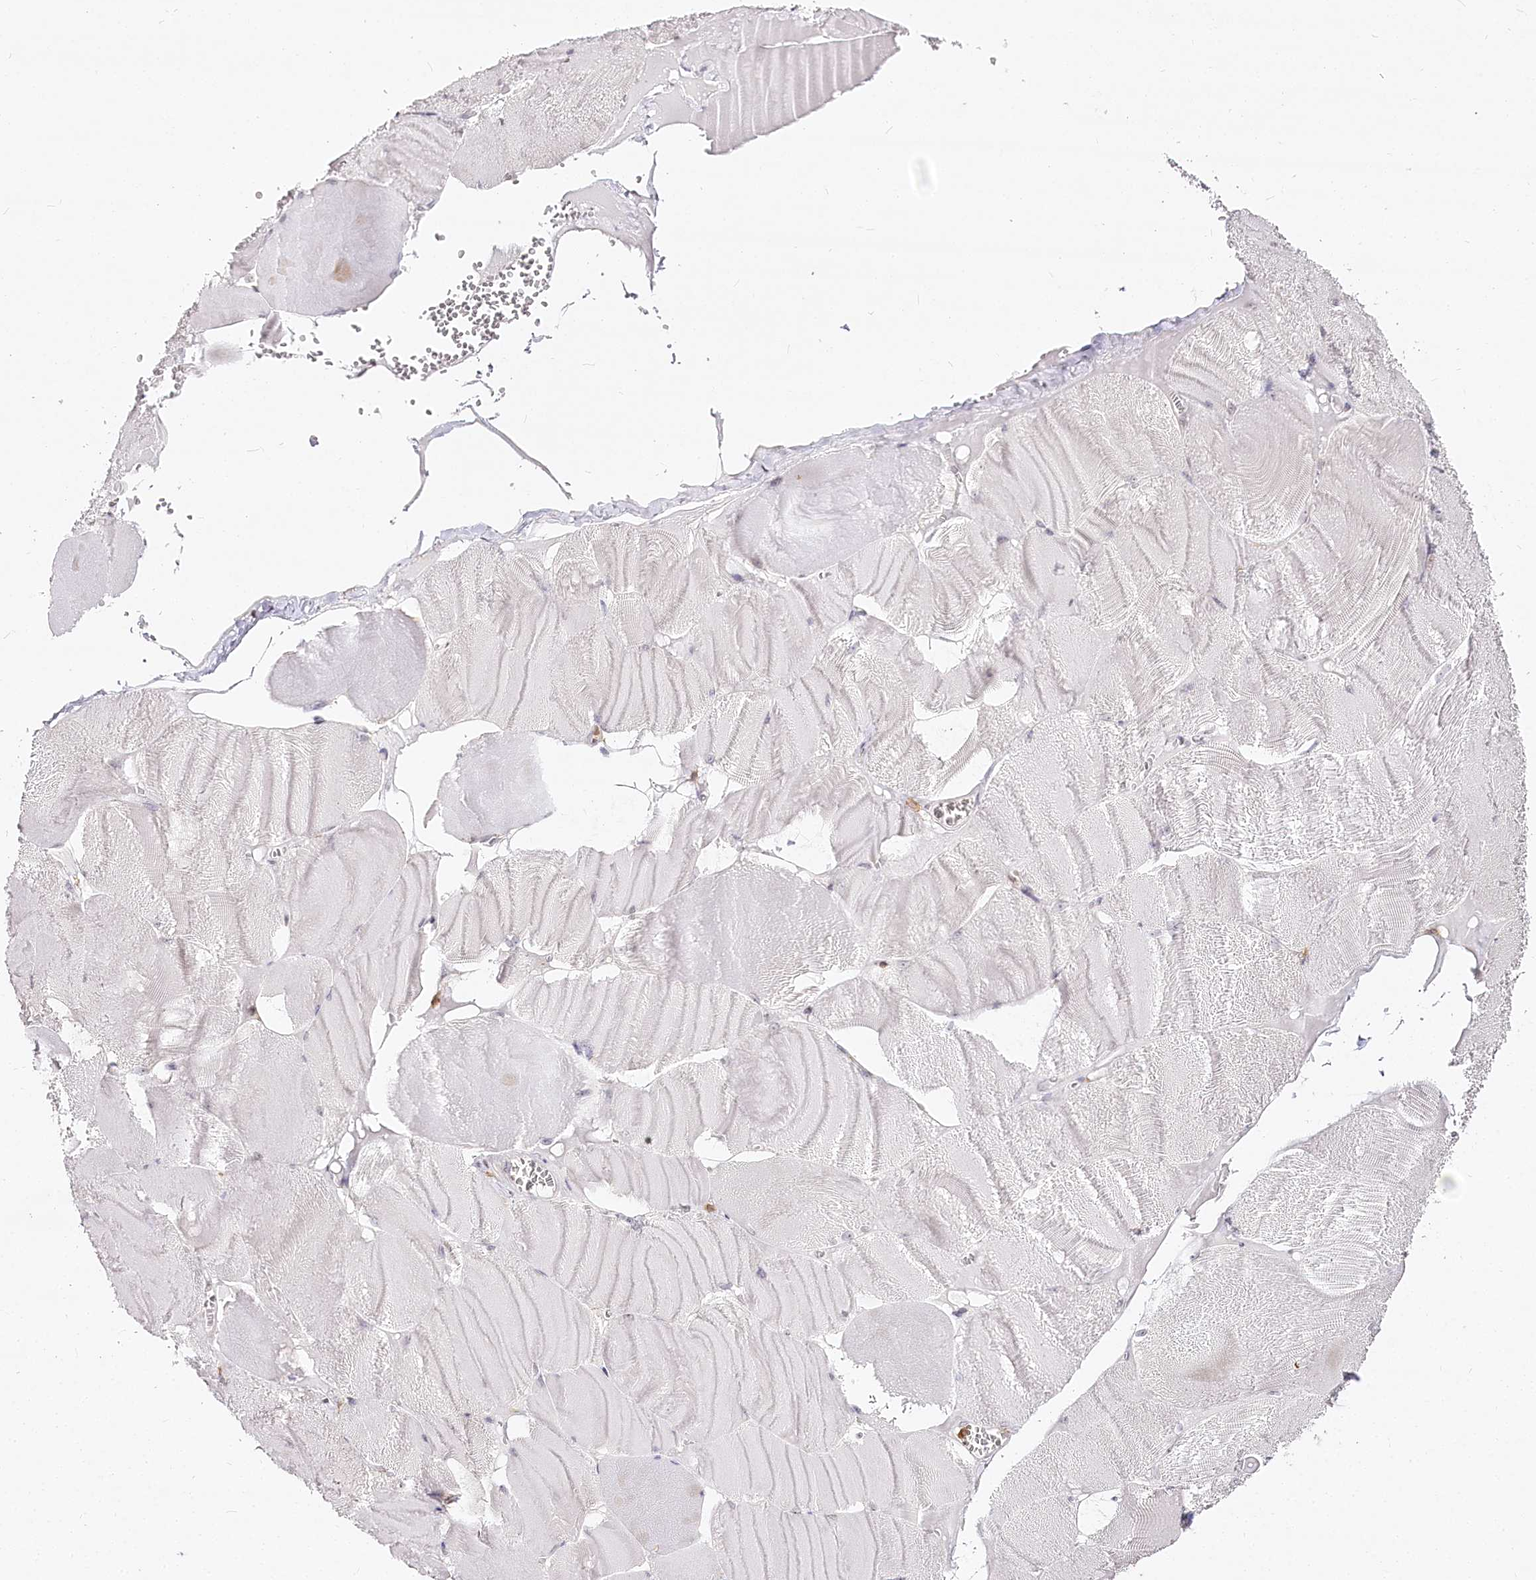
{"staining": {"intensity": "negative", "quantity": "none", "location": "none"}, "tissue": "skeletal muscle", "cell_type": "Myocytes", "image_type": "normal", "snomed": [{"axis": "morphology", "description": "Normal tissue, NOS"}, {"axis": "morphology", "description": "Basal cell carcinoma"}, {"axis": "topography", "description": "Skeletal muscle"}], "caption": "IHC photomicrograph of benign skeletal muscle: human skeletal muscle stained with DAB reveals no significant protein staining in myocytes. Nuclei are stained in blue.", "gene": "DOCK2", "patient": {"sex": "female", "age": 64}}